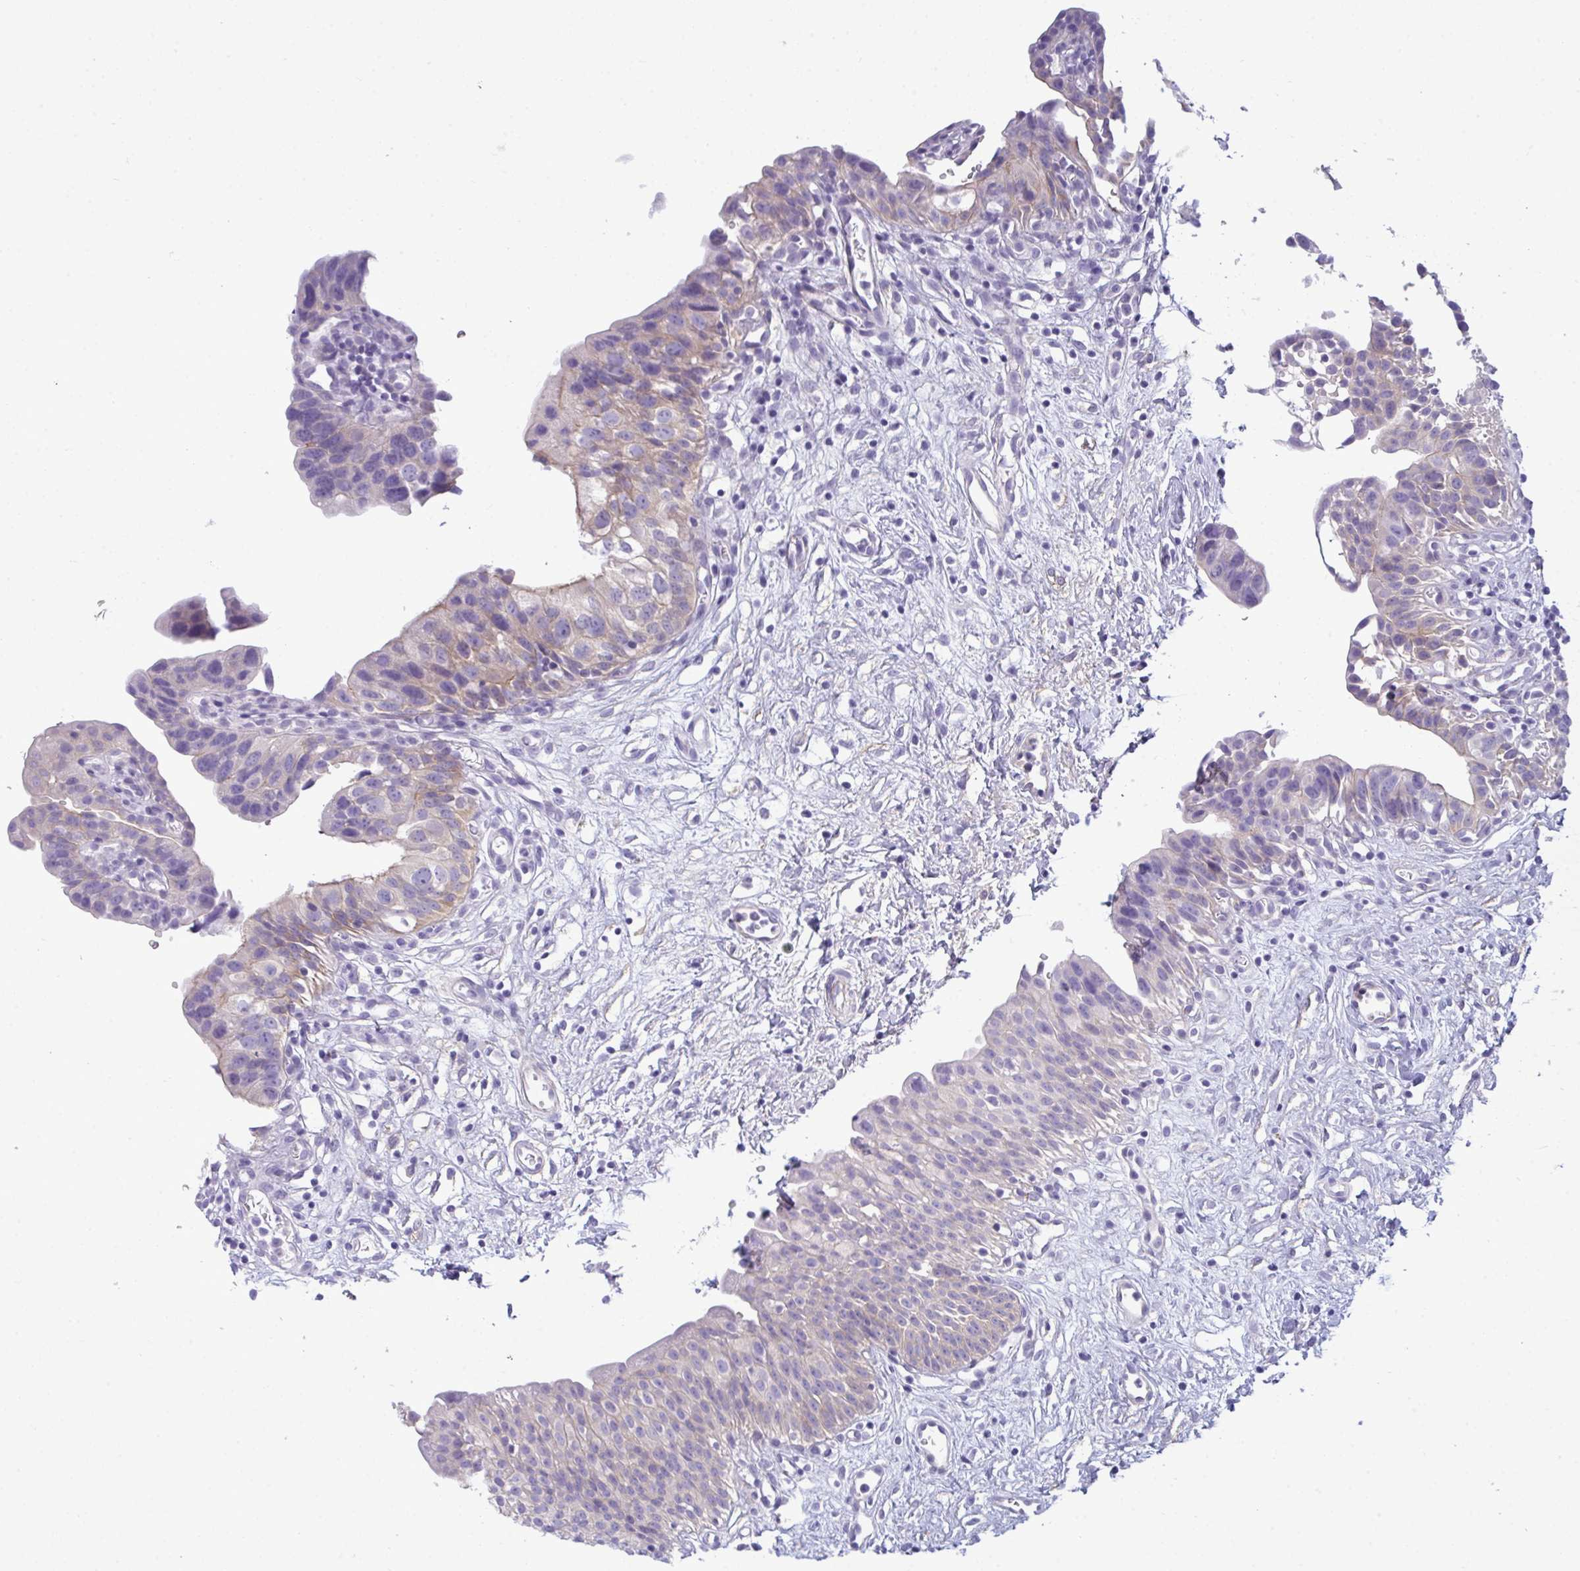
{"staining": {"intensity": "weak", "quantity": "25%-75%", "location": "cytoplasmic/membranous"}, "tissue": "urinary bladder", "cell_type": "Urothelial cells", "image_type": "normal", "snomed": [{"axis": "morphology", "description": "Normal tissue, NOS"}, {"axis": "topography", "description": "Urinary bladder"}], "caption": "DAB (3,3'-diaminobenzidine) immunohistochemical staining of normal urinary bladder displays weak cytoplasmic/membranous protein staining in approximately 25%-75% of urothelial cells.", "gene": "MYH10", "patient": {"sex": "male", "age": 51}}